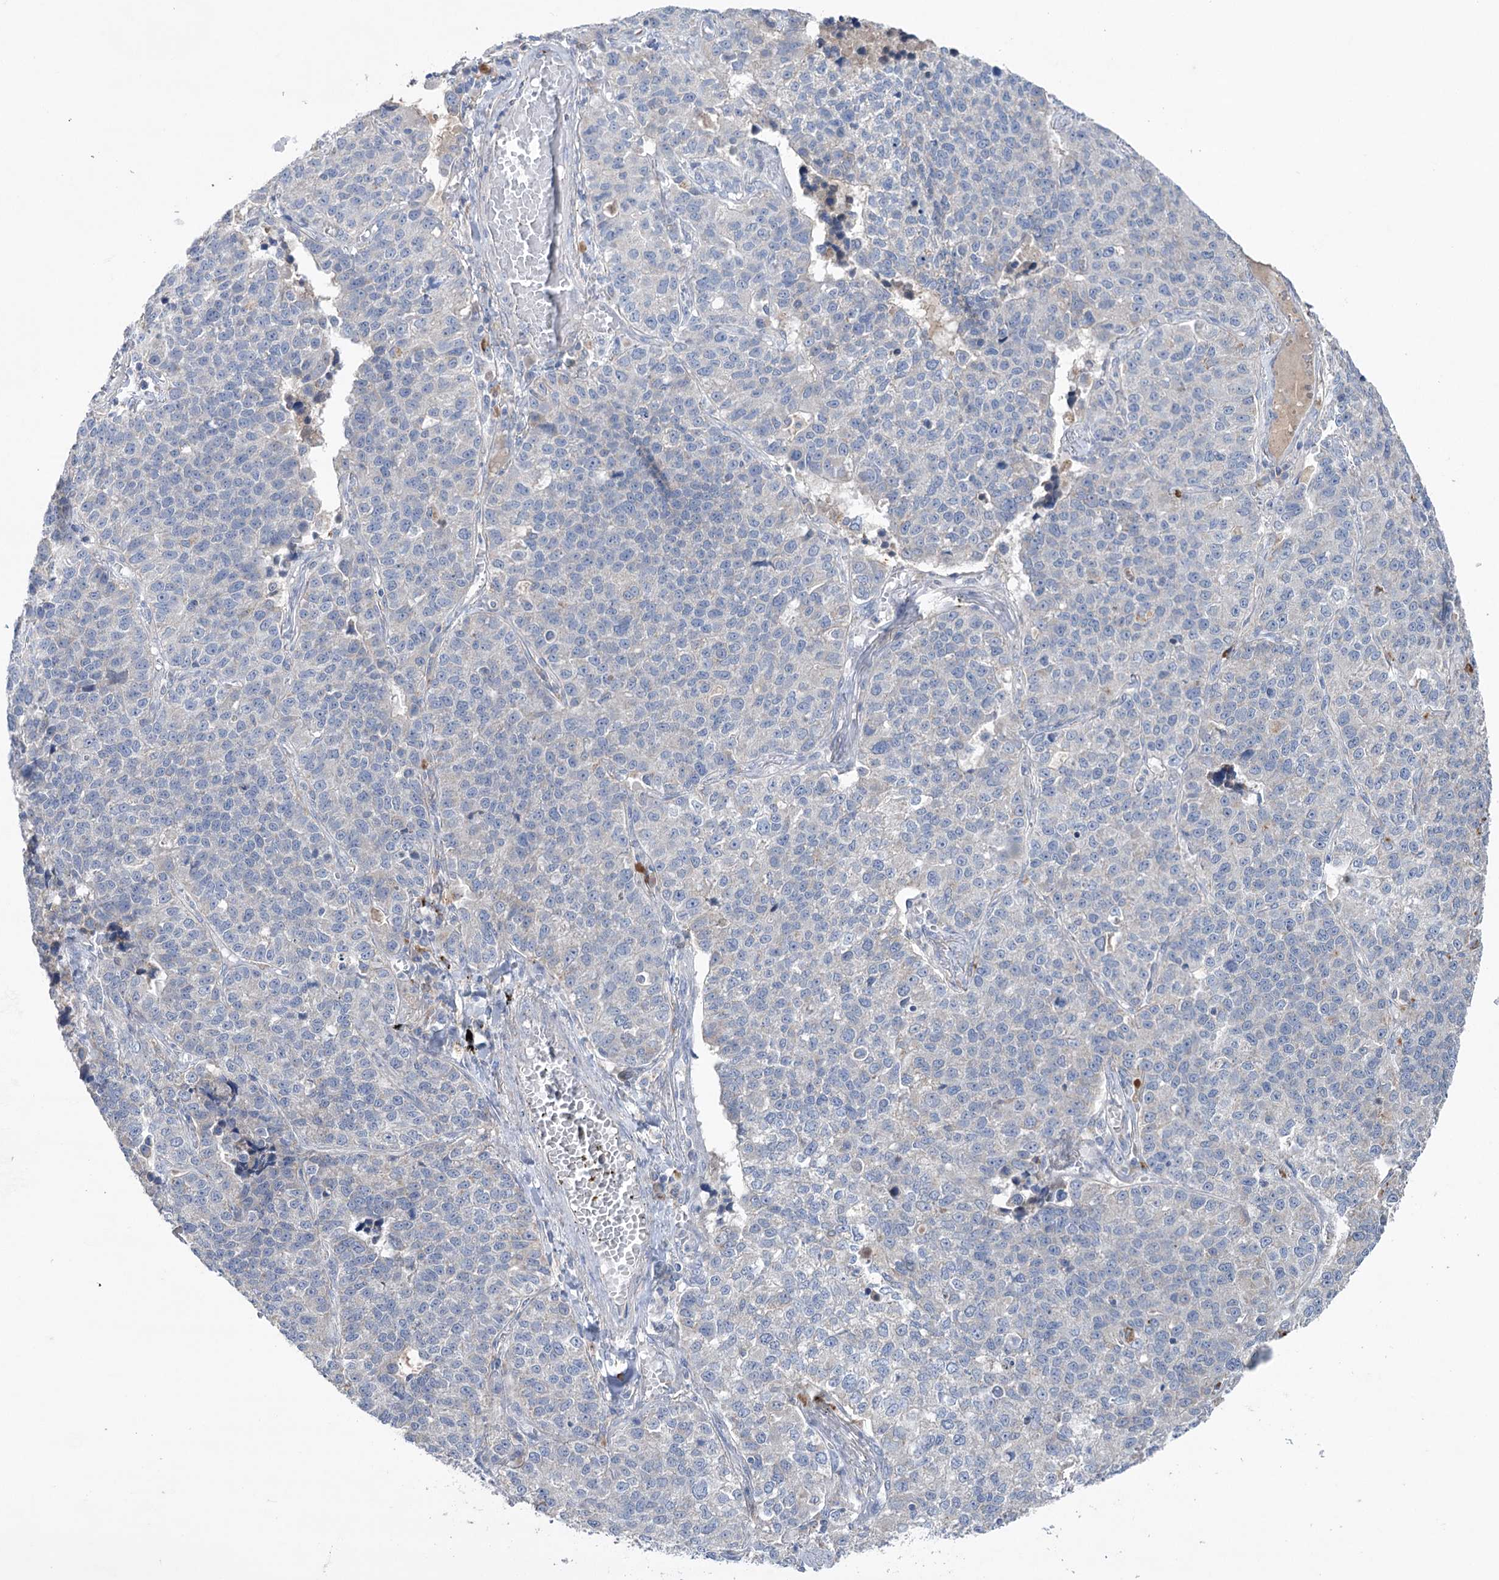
{"staining": {"intensity": "negative", "quantity": "none", "location": "none"}, "tissue": "lung cancer", "cell_type": "Tumor cells", "image_type": "cancer", "snomed": [{"axis": "morphology", "description": "Adenocarcinoma, NOS"}, {"axis": "topography", "description": "Lung"}], "caption": "This is an immunohistochemistry (IHC) histopathology image of lung adenocarcinoma. There is no positivity in tumor cells.", "gene": "MTCH2", "patient": {"sex": "male", "age": 49}}